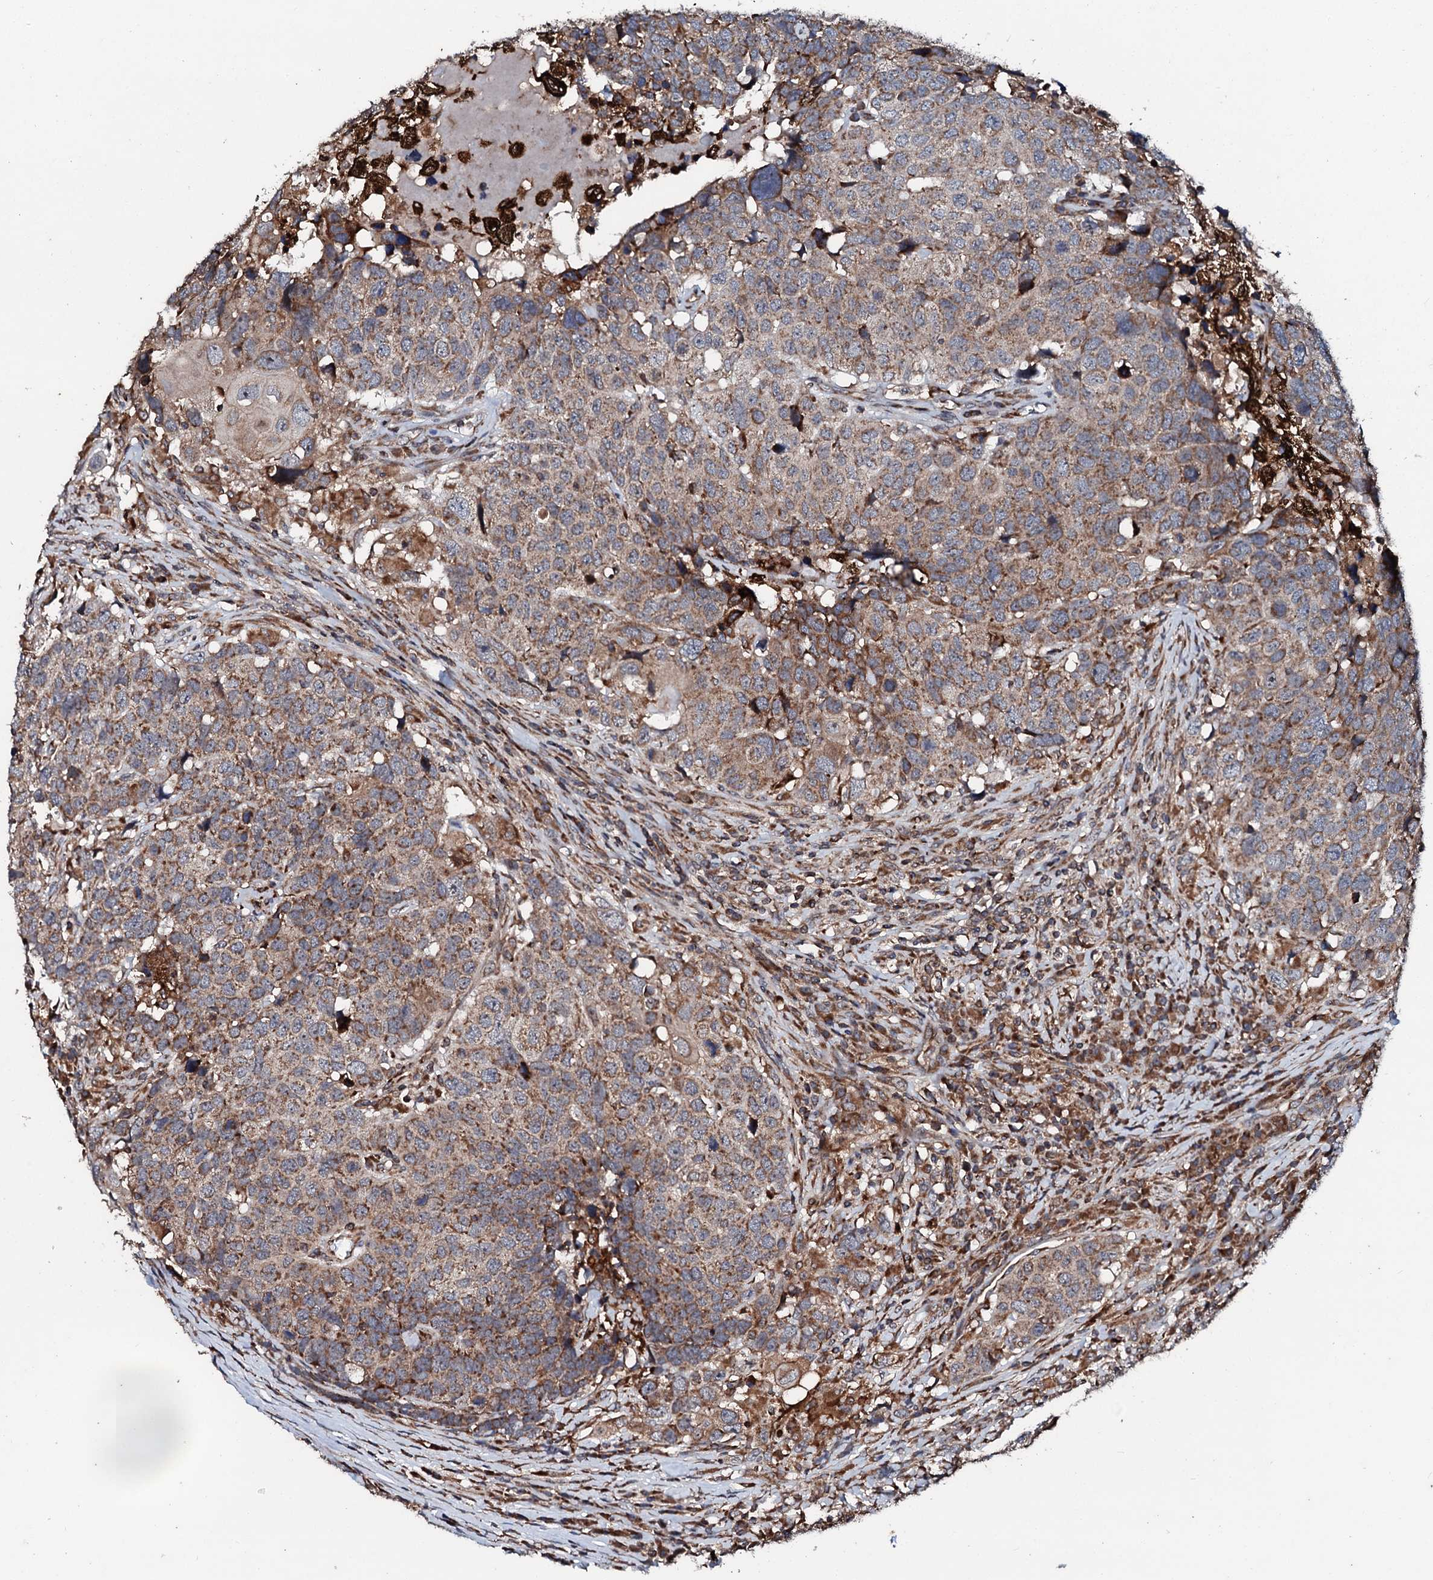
{"staining": {"intensity": "moderate", "quantity": ">75%", "location": "cytoplasmic/membranous"}, "tissue": "head and neck cancer", "cell_type": "Tumor cells", "image_type": "cancer", "snomed": [{"axis": "morphology", "description": "Squamous cell carcinoma, NOS"}, {"axis": "topography", "description": "Head-Neck"}], "caption": "Immunohistochemistry of head and neck cancer demonstrates medium levels of moderate cytoplasmic/membranous positivity in about >75% of tumor cells. The staining is performed using DAB brown chromogen to label protein expression. The nuclei are counter-stained blue using hematoxylin.", "gene": "SDHAF2", "patient": {"sex": "male", "age": 66}}